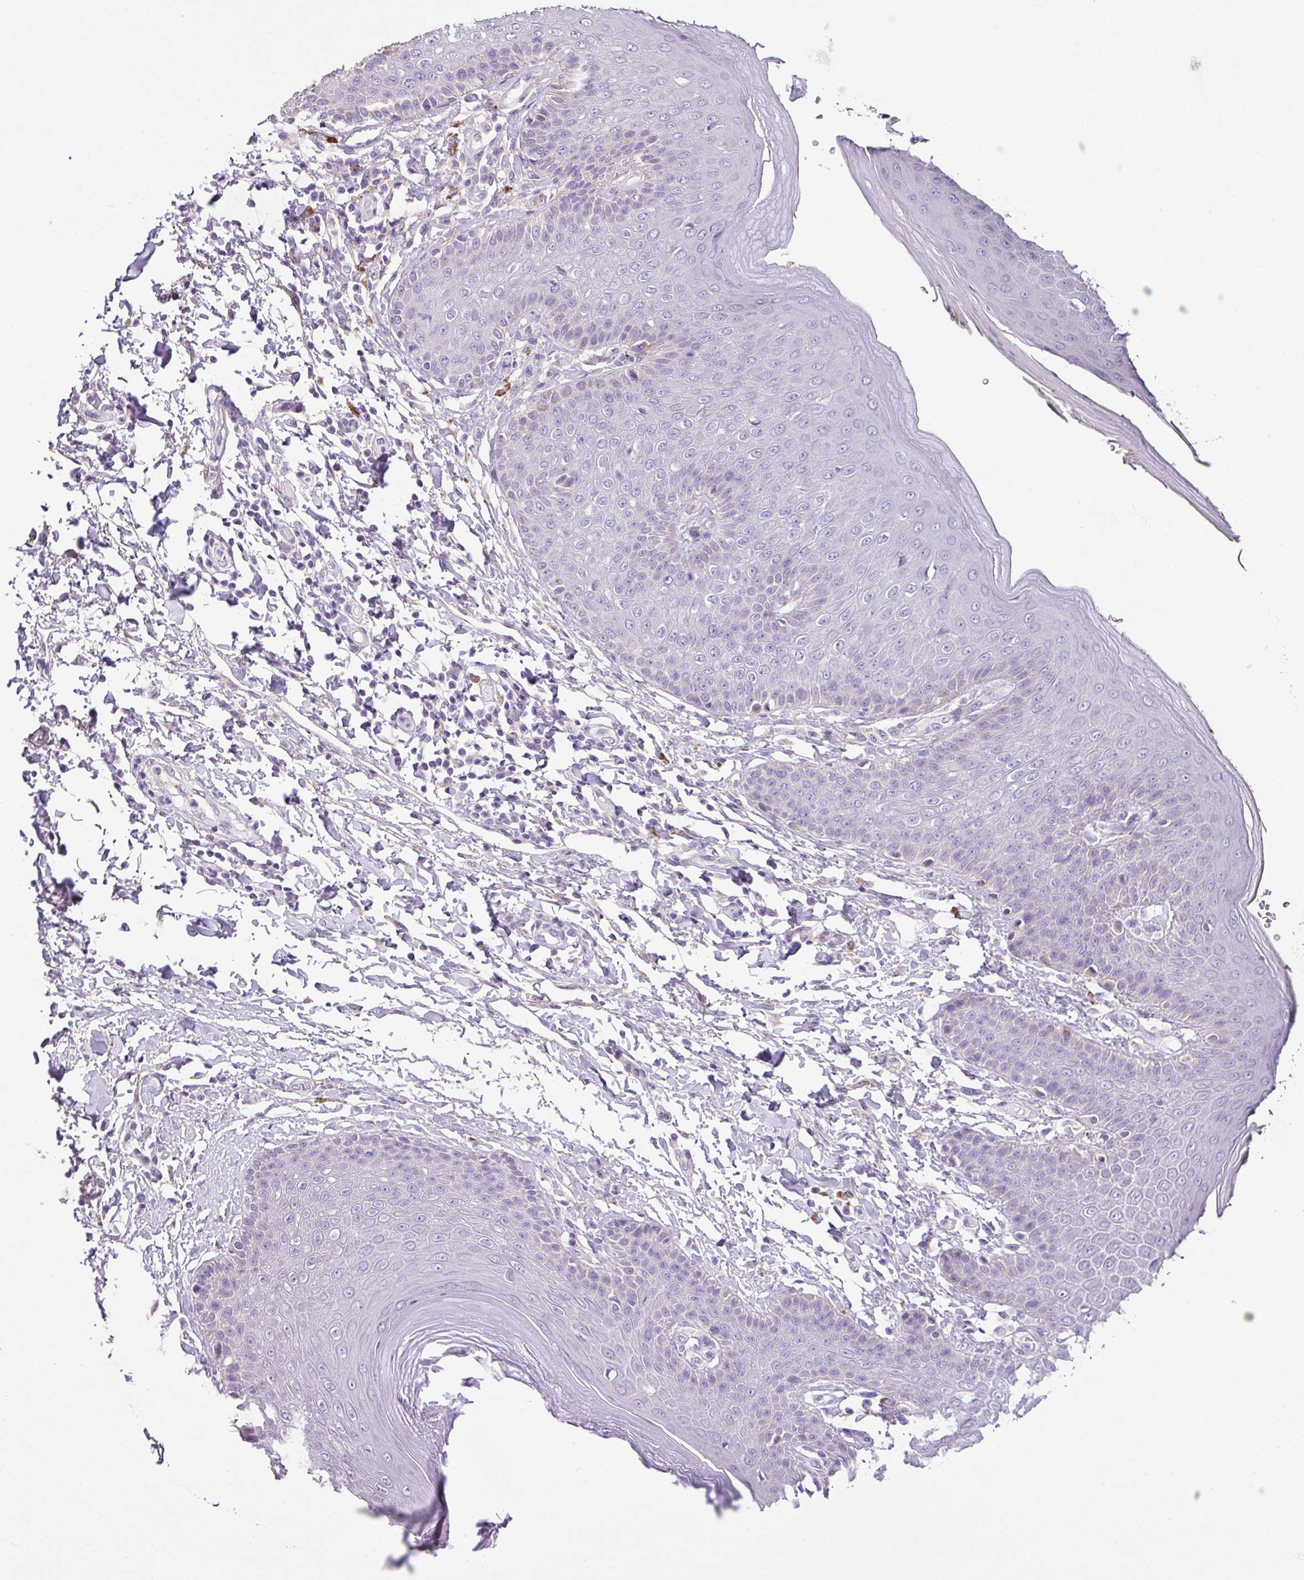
{"staining": {"intensity": "negative", "quantity": "none", "location": "none"}, "tissue": "skin", "cell_type": "Epidermal cells", "image_type": "normal", "snomed": [{"axis": "morphology", "description": "Normal tissue, NOS"}, {"axis": "topography", "description": "Peripheral nerve tissue"}], "caption": "Immunohistochemistry (IHC) histopathology image of benign skin: skin stained with DAB (3,3'-diaminobenzidine) shows no significant protein expression in epidermal cells. Nuclei are stained in blue.", "gene": "ZG16", "patient": {"sex": "male", "age": 51}}